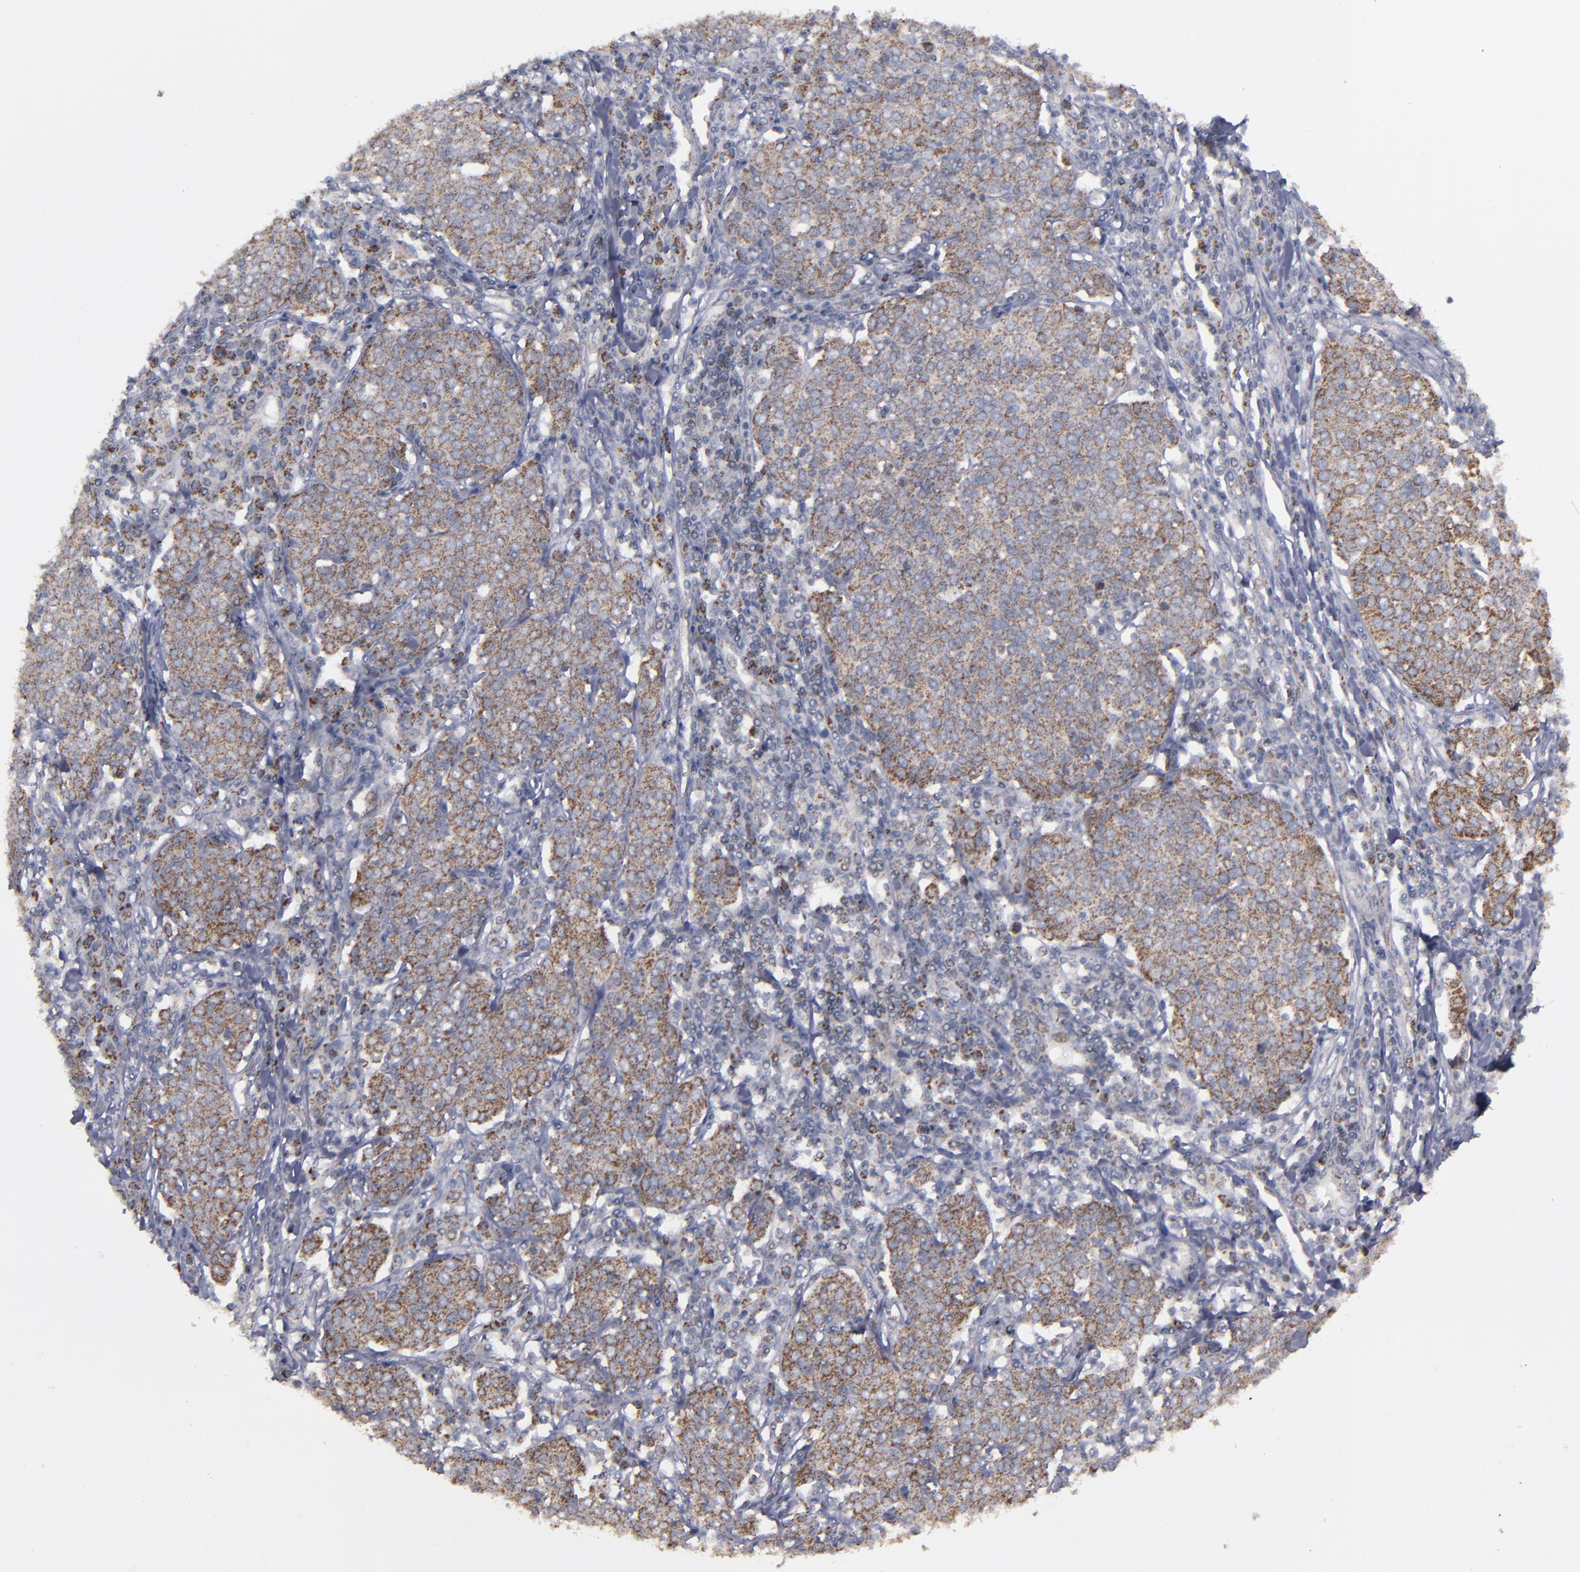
{"staining": {"intensity": "strong", "quantity": ">75%", "location": "cytoplasmic/membranous"}, "tissue": "cervical cancer", "cell_type": "Tumor cells", "image_type": "cancer", "snomed": [{"axis": "morphology", "description": "Squamous cell carcinoma, NOS"}, {"axis": "topography", "description": "Cervix"}], "caption": "Protein staining by immunohistochemistry shows strong cytoplasmic/membranous positivity in about >75% of tumor cells in cervical squamous cell carcinoma. (DAB (3,3'-diaminobenzidine) = brown stain, brightfield microscopy at high magnification).", "gene": "MYOM2", "patient": {"sex": "female", "age": 40}}